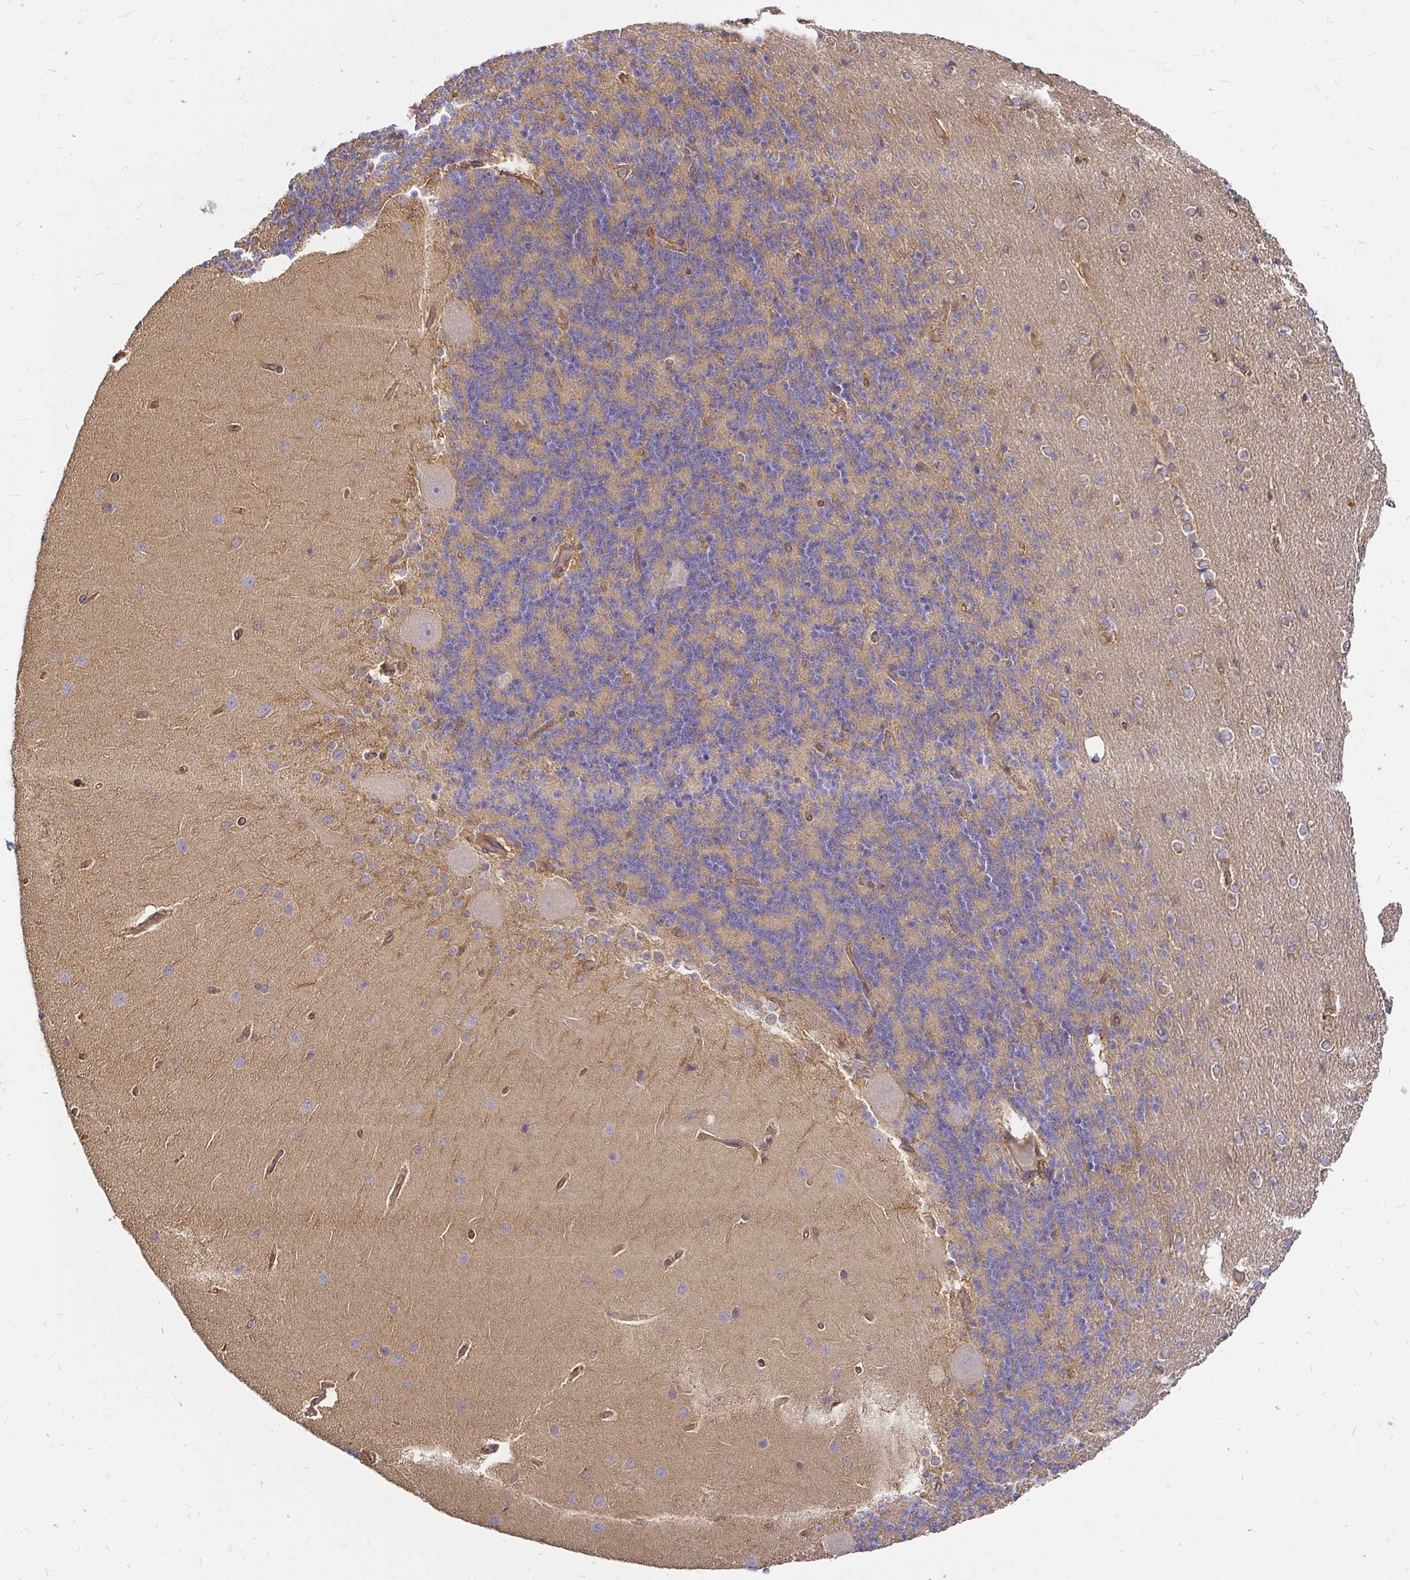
{"staining": {"intensity": "moderate", "quantity": "<25%", "location": "cytoplasmic/membranous"}, "tissue": "cerebellum", "cell_type": "Cells in granular layer", "image_type": "normal", "snomed": [{"axis": "morphology", "description": "Normal tissue, NOS"}, {"axis": "topography", "description": "Cerebellum"}], "caption": "Human cerebellum stained for a protein (brown) demonstrates moderate cytoplasmic/membranous positive expression in approximately <25% of cells in granular layer.", "gene": "KIF5B", "patient": {"sex": "female", "age": 54}}